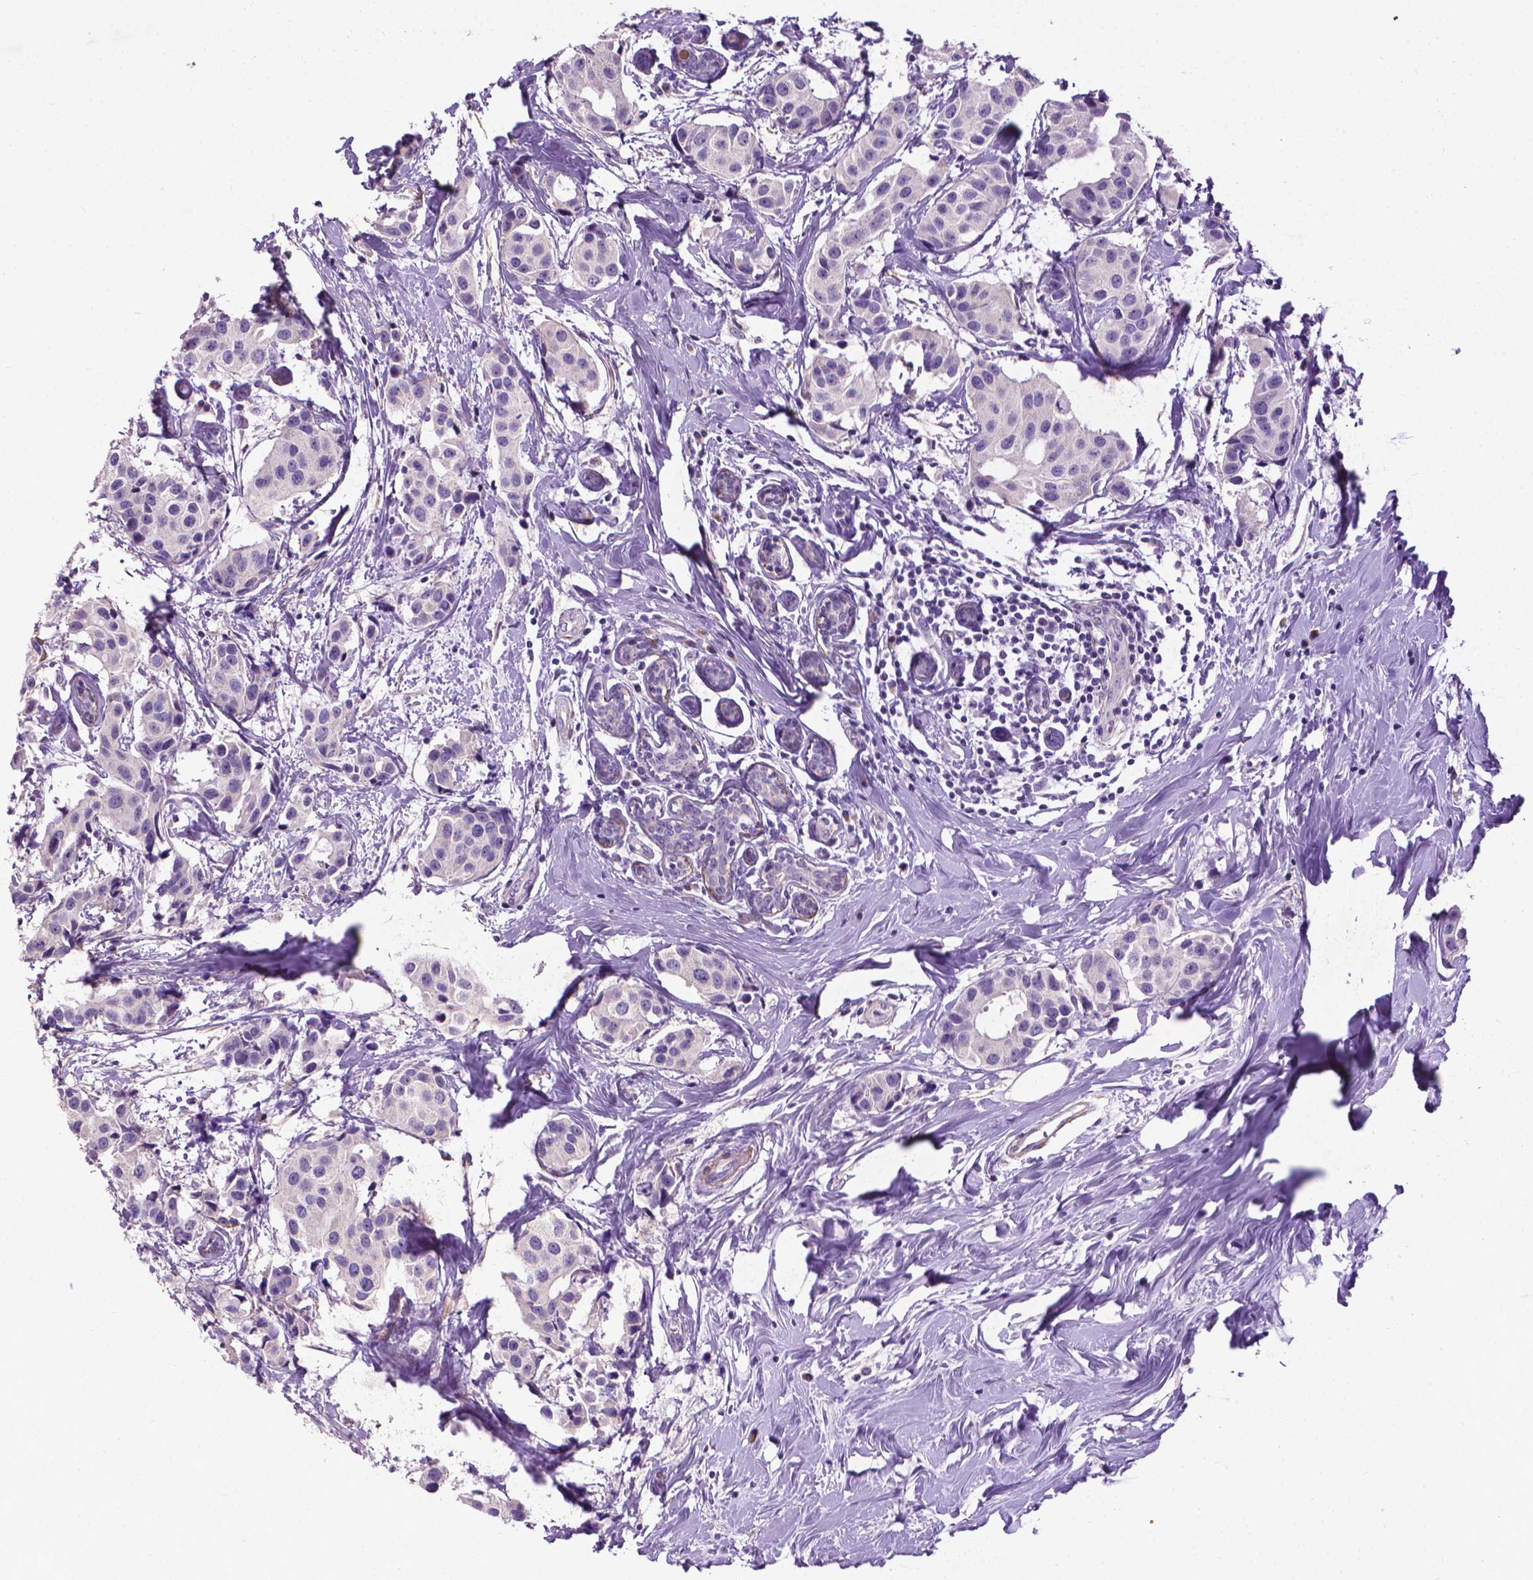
{"staining": {"intensity": "negative", "quantity": "none", "location": "none"}, "tissue": "breast cancer", "cell_type": "Tumor cells", "image_type": "cancer", "snomed": [{"axis": "morphology", "description": "Normal tissue, NOS"}, {"axis": "morphology", "description": "Duct carcinoma"}, {"axis": "topography", "description": "Breast"}], "caption": "IHC of invasive ductal carcinoma (breast) exhibits no staining in tumor cells.", "gene": "AQP10", "patient": {"sex": "female", "age": 39}}